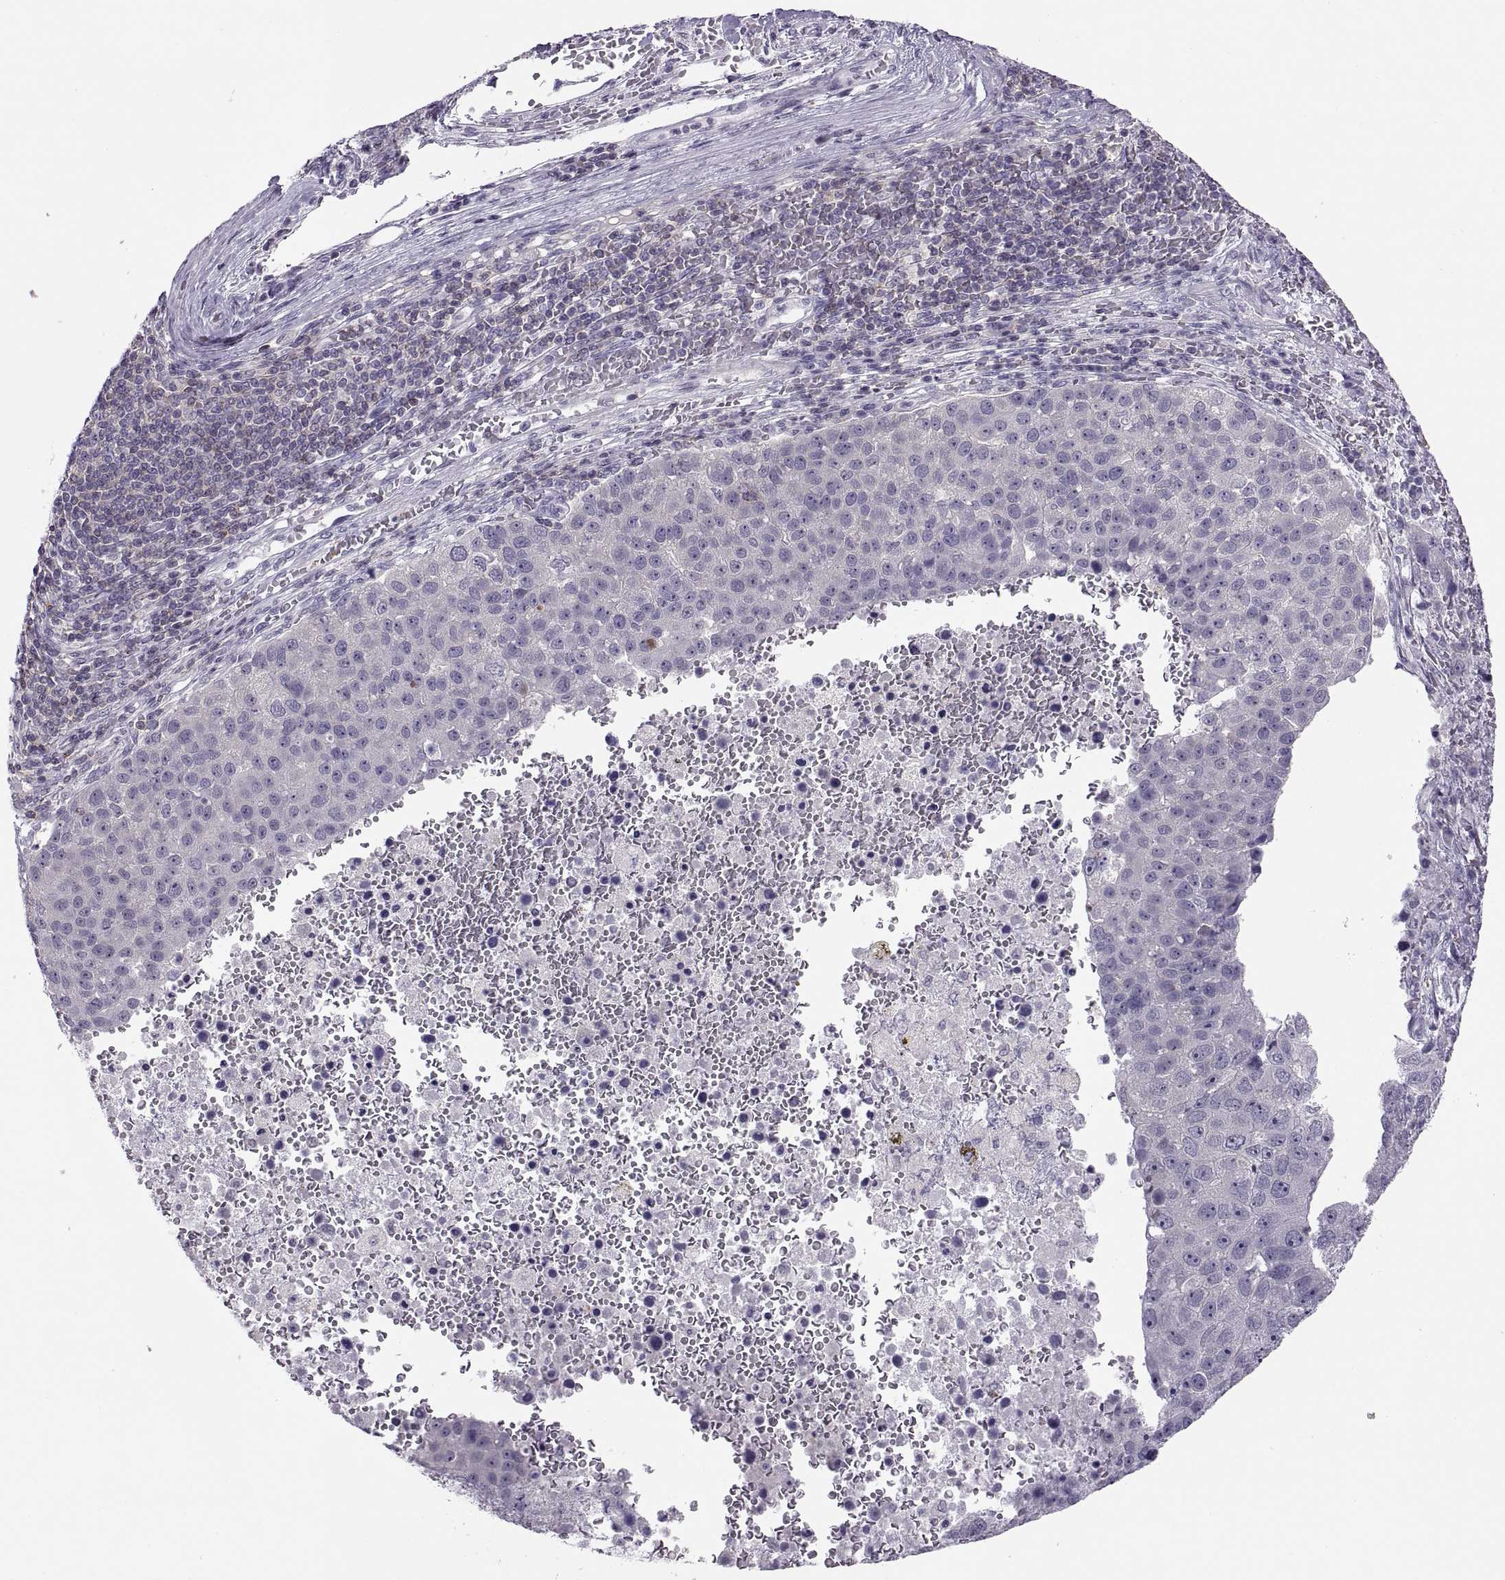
{"staining": {"intensity": "negative", "quantity": "none", "location": "none"}, "tissue": "pancreatic cancer", "cell_type": "Tumor cells", "image_type": "cancer", "snomed": [{"axis": "morphology", "description": "Adenocarcinoma, NOS"}, {"axis": "topography", "description": "Pancreas"}], "caption": "Pancreatic cancer (adenocarcinoma) was stained to show a protein in brown. There is no significant positivity in tumor cells. Nuclei are stained in blue.", "gene": "TTC21A", "patient": {"sex": "female", "age": 61}}